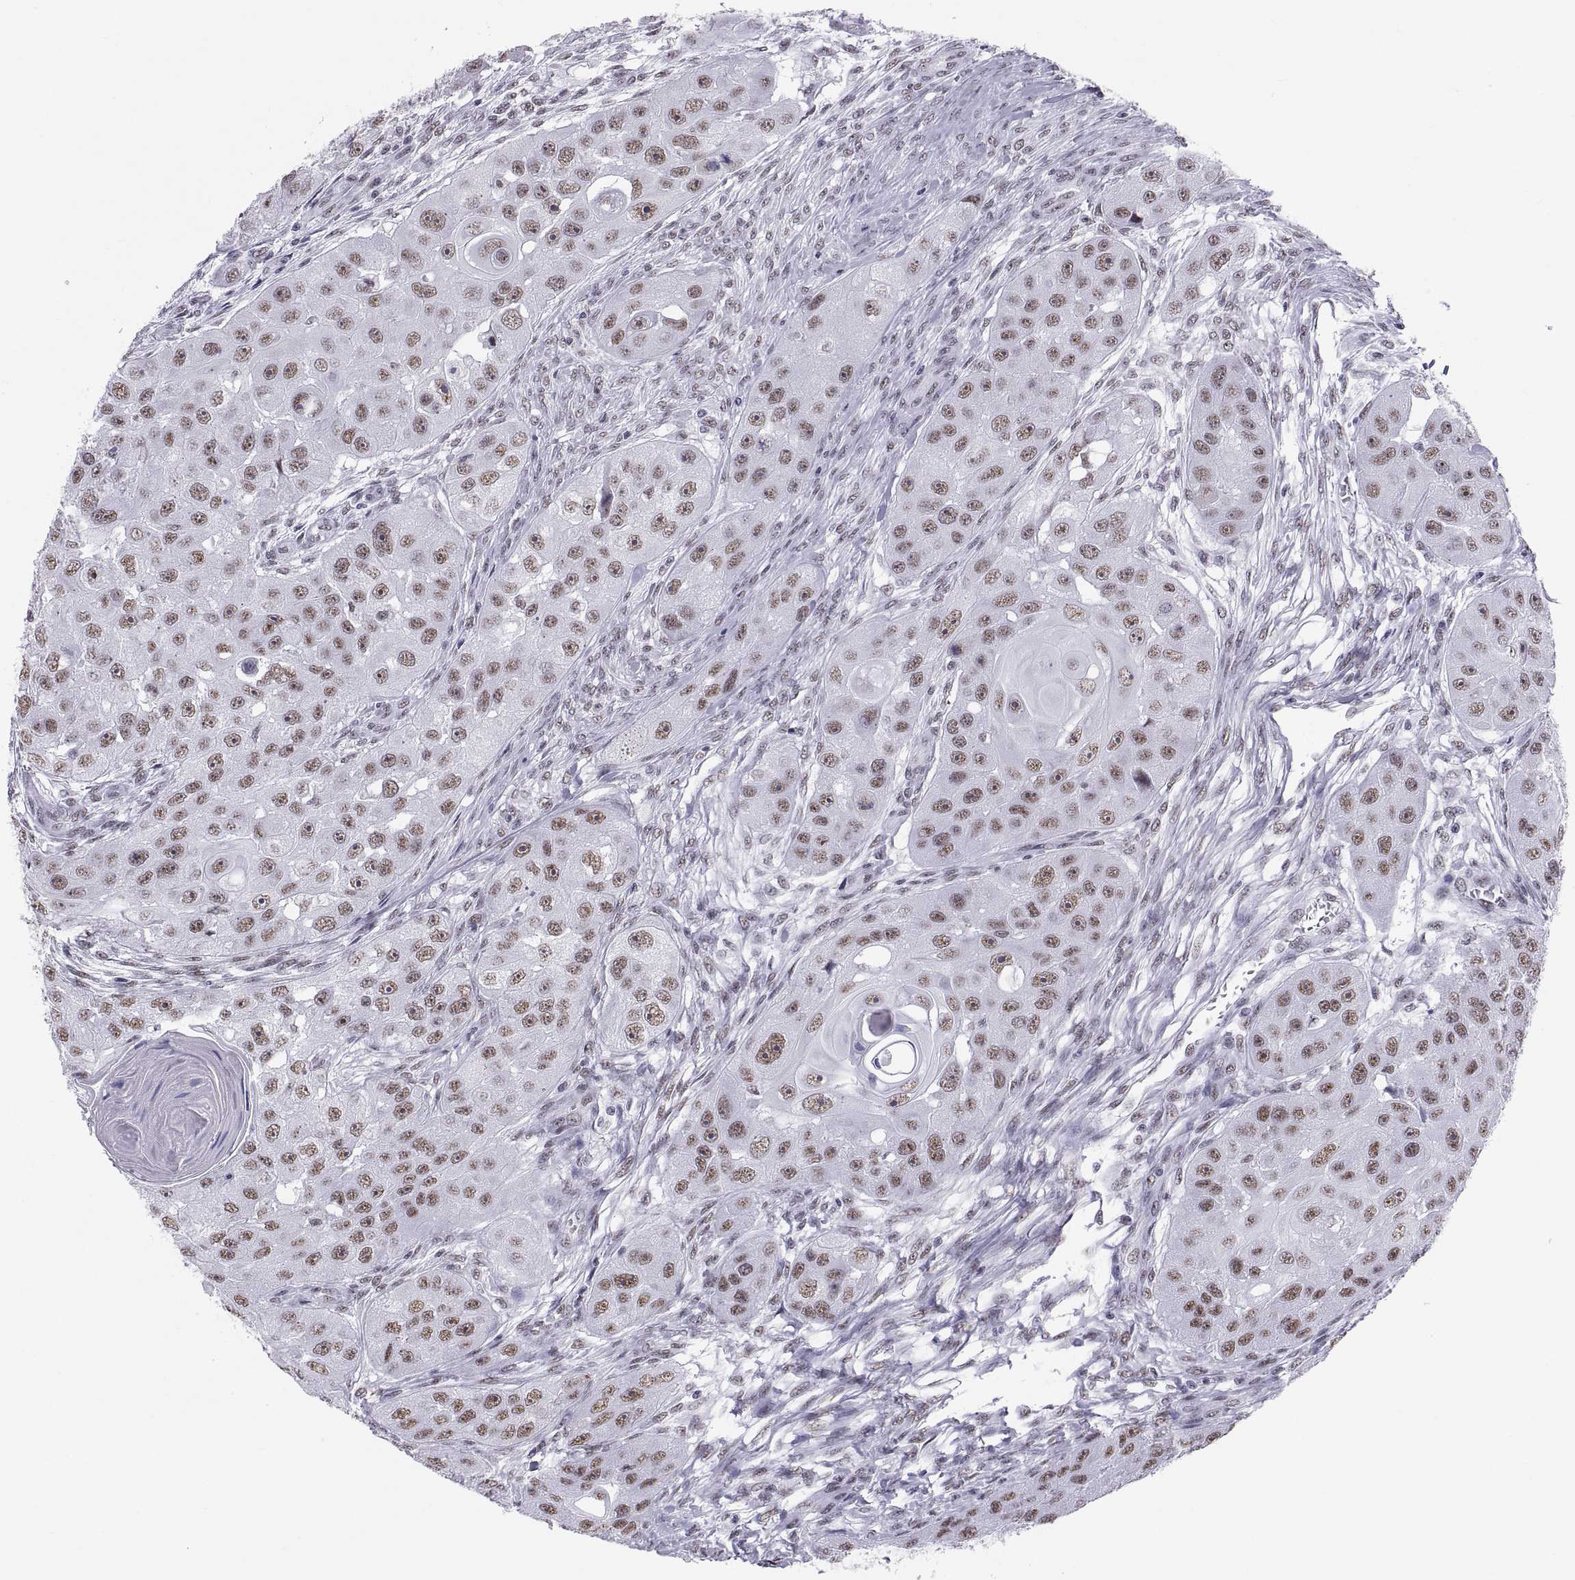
{"staining": {"intensity": "moderate", "quantity": ">75%", "location": "nuclear"}, "tissue": "head and neck cancer", "cell_type": "Tumor cells", "image_type": "cancer", "snomed": [{"axis": "morphology", "description": "Squamous cell carcinoma, NOS"}, {"axis": "topography", "description": "Head-Neck"}], "caption": "A medium amount of moderate nuclear positivity is identified in about >75% of tumor cells in head and neck cancer tissue.", "gene": "NEUROD6", "patient": {"sex": "male", "age": 51}}